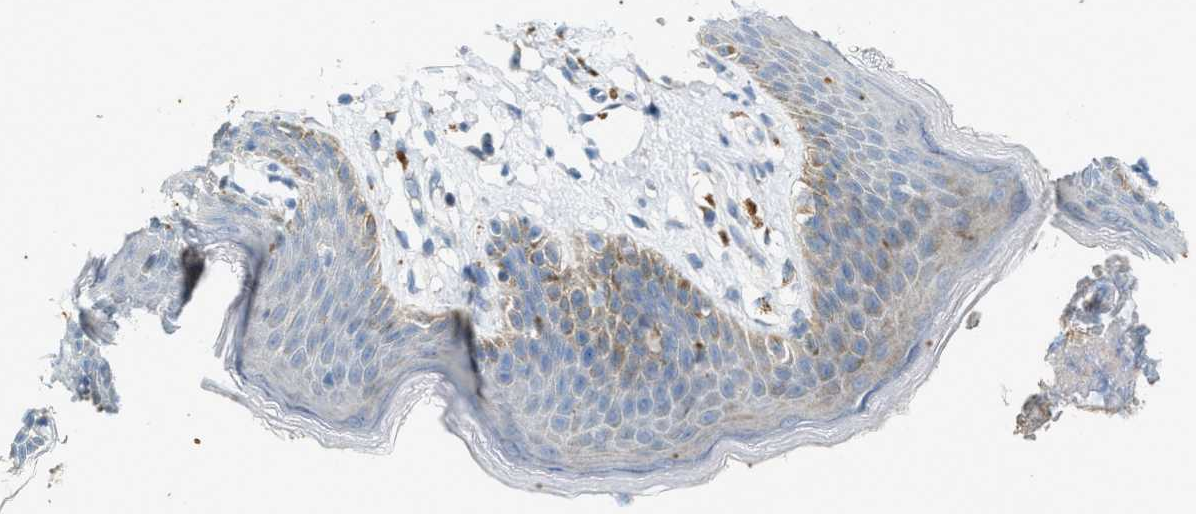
{"staining": {"intensity": "moderate", "quantity": "<25%", "location": "cytoplasmic/membranous"}, "tissue": "skin", "cell_type": "Epidermal cells", "image_type": "normal", "snomed": [{"axis": "morphology", "description": "Normal tissue, NOS"}, {"axis": "topography", "description": "Vulva"}], "caption": "High-power microscopy captured an IHC micrograph of unremarkable skin, revealing moderate cytoplasmic/membranous positivity in about <25% of epidermal cells. (DAB (3,3'-diaminobenzidine) IHC, brown staining for protein, blue staining for nuclei).", "gene": "CHPF2", "patient": {"sex": "female", "age": 66}}